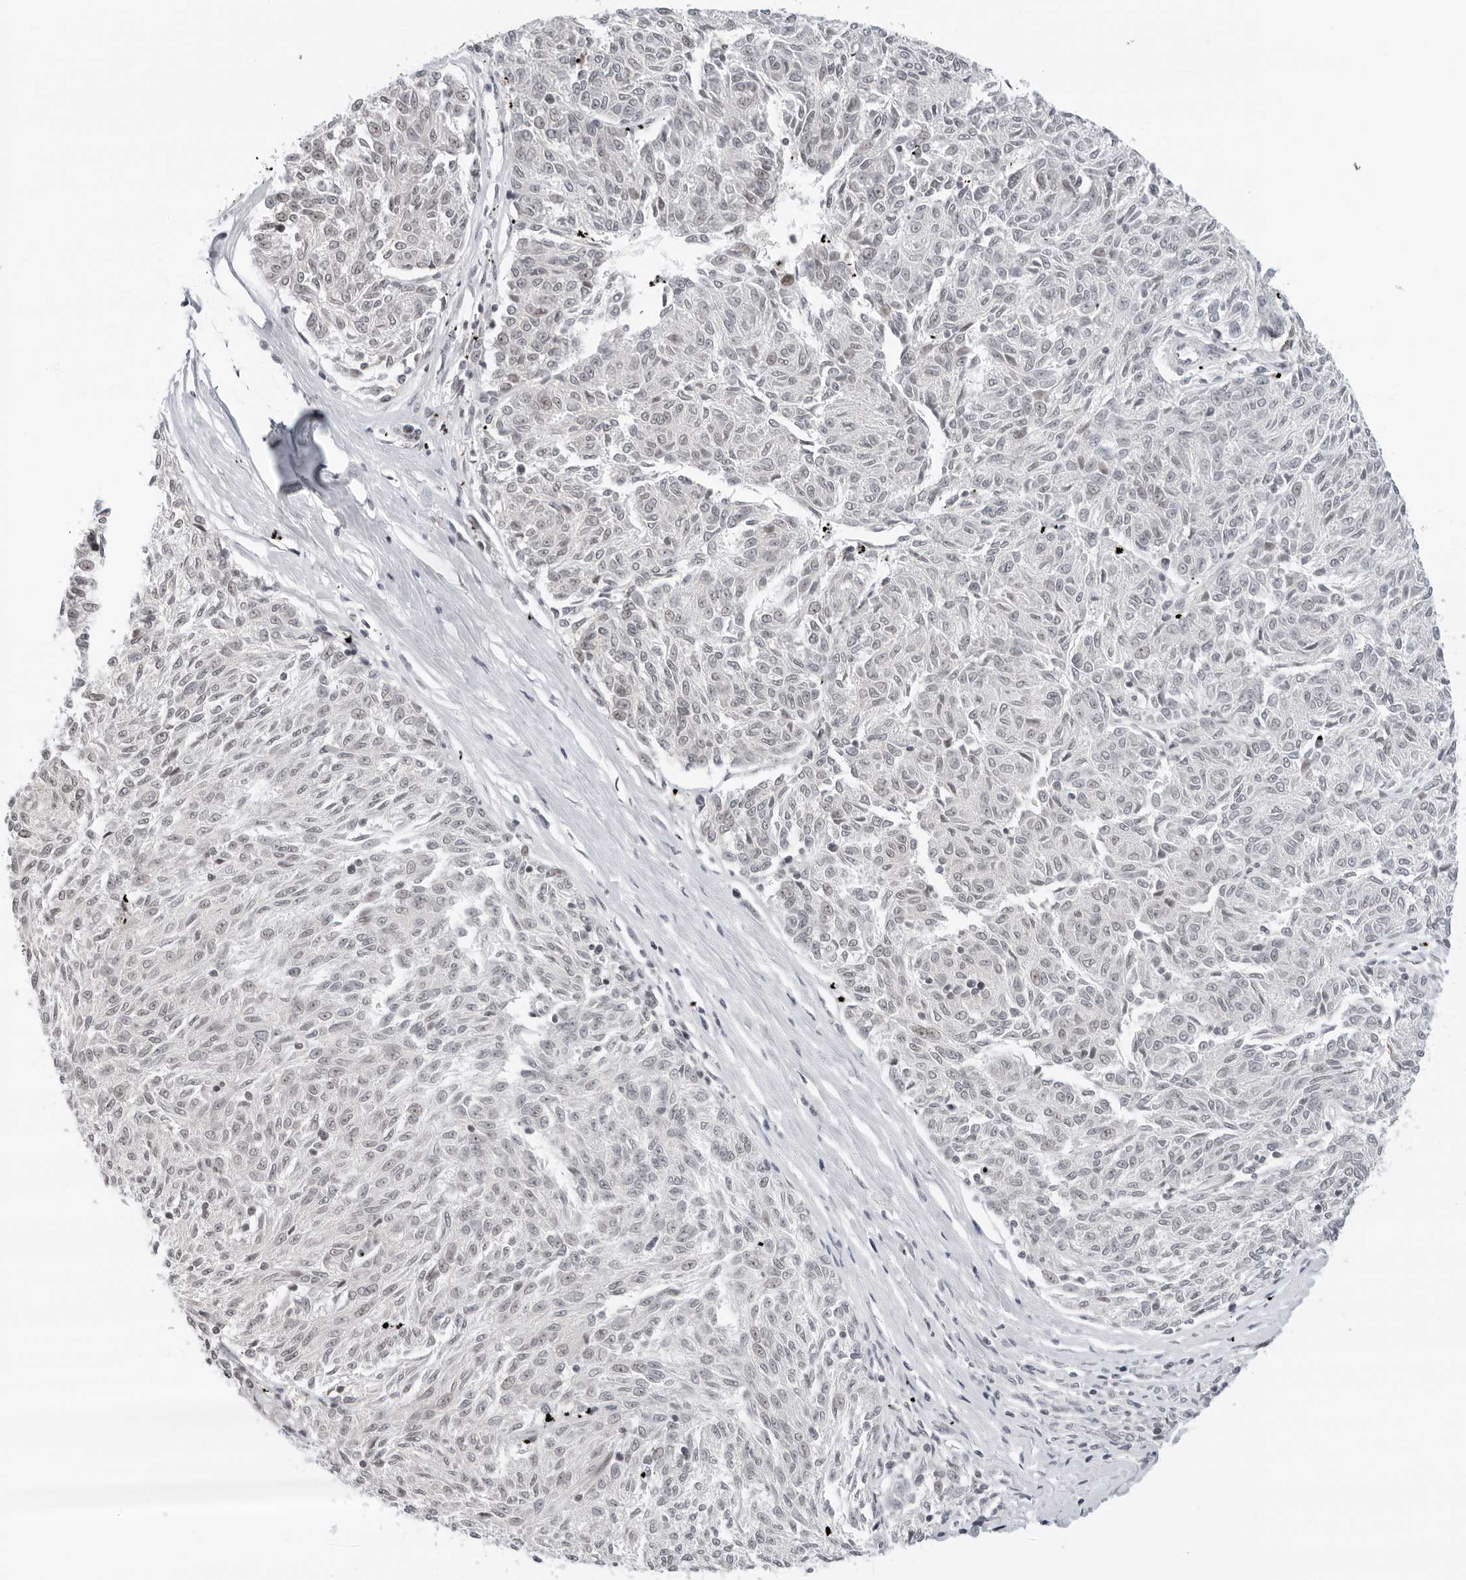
{"staining": {"intensity": "negative", "quantity": "none", "location": "none"}, "tissue": "melanoma", "cell_type": "Tumor cells", "image_type": "cancer", "snomed": [{"axis": "morphology", "description": "Malignant melanoma, NOS"}, {"axis": "topography", "description": "Skin"}], "caption": "Melanoma was stained to show a protein in brown. There is no significant expression in tumor cells.", "gene": "MSH6", "patient": {"sex": "female", "age": 72}}